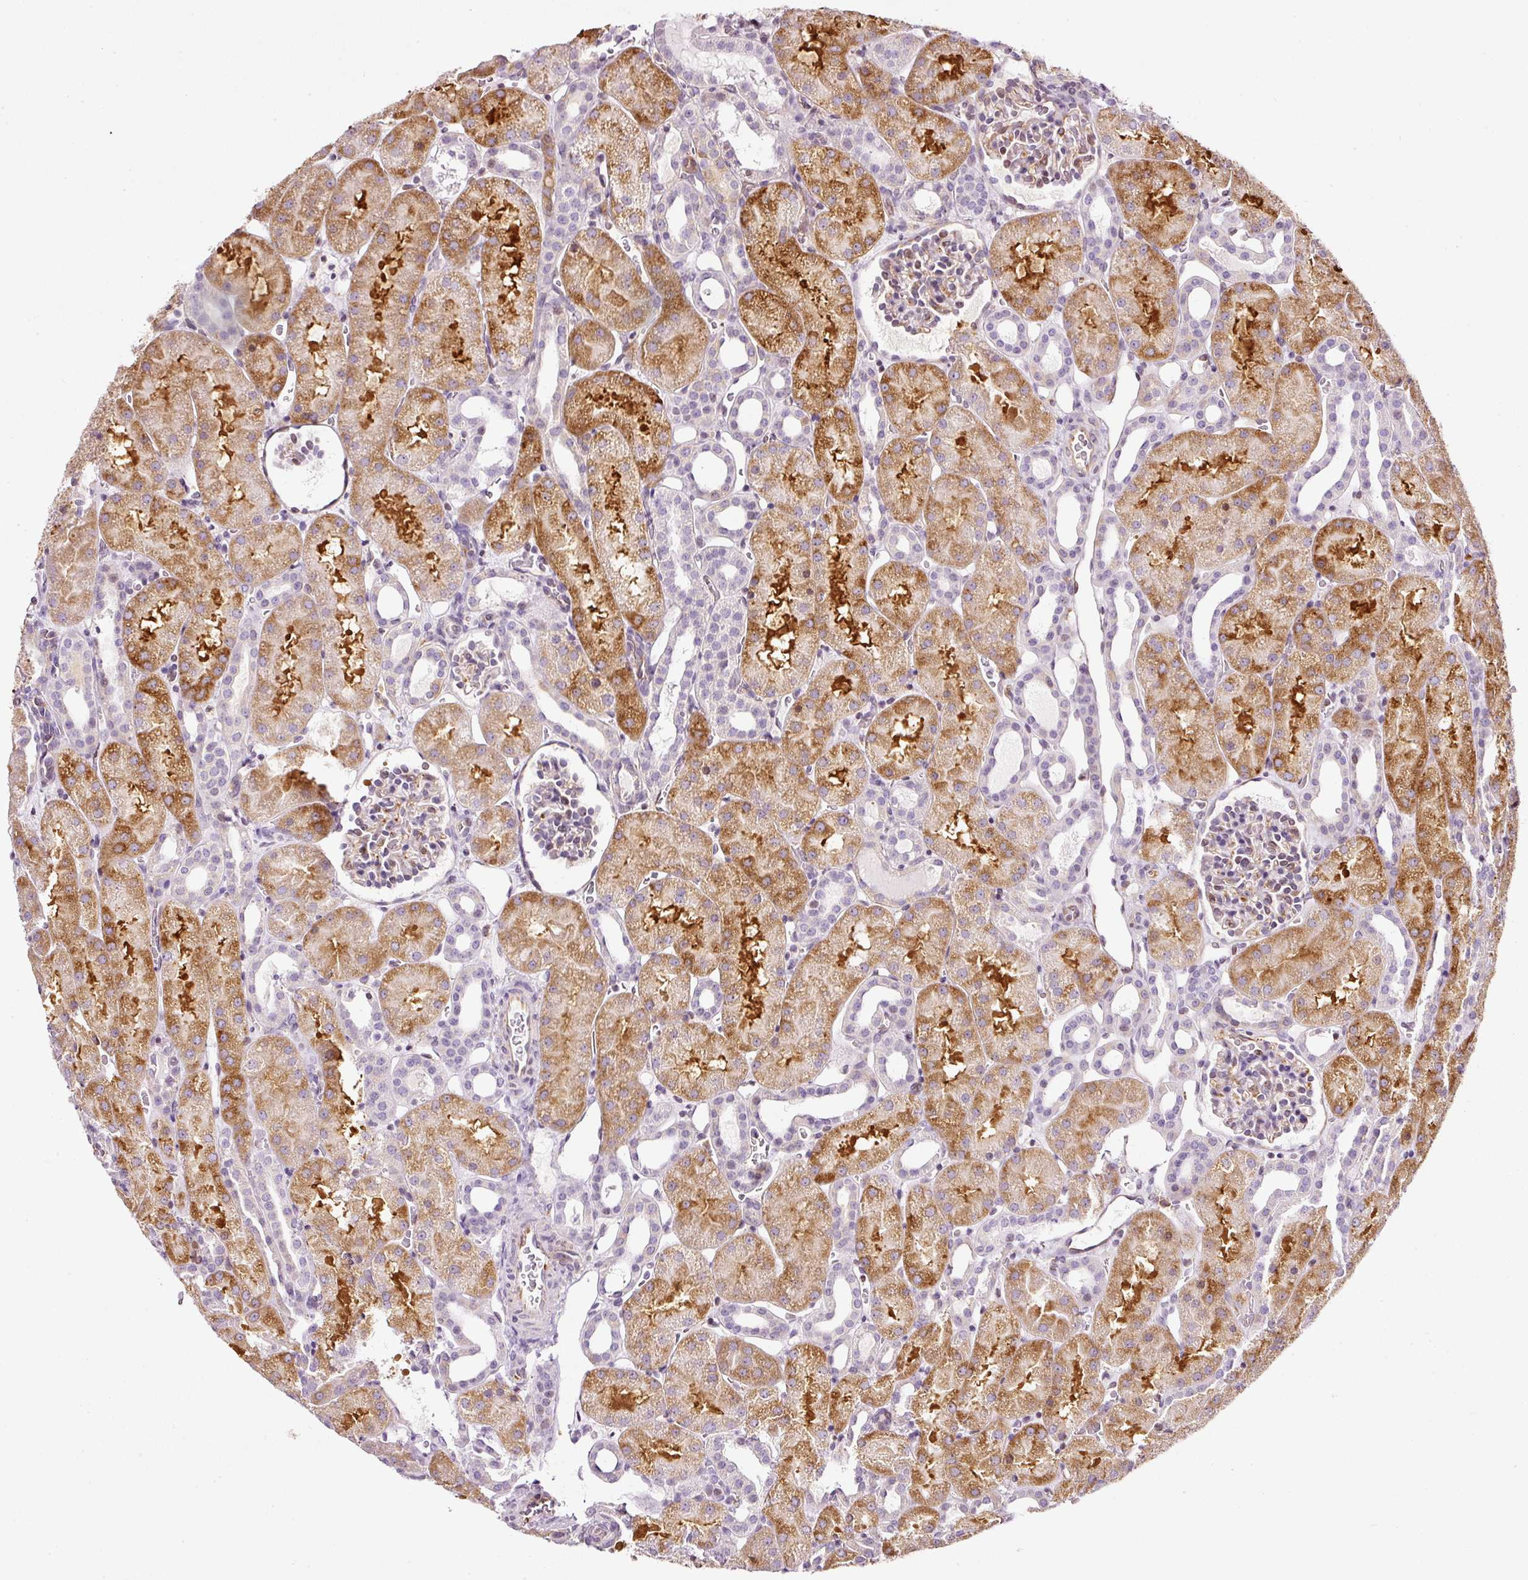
{"staining": {"intensity": "weak", "quantity": "<25%", "location": "cytoplasmic/membranous"}, "tissue": "kidney", "cell_type": "Cells in glomeruli", "image_type": "normal", "snomed": [{"axis": "morphology", "description": "Normal tissue, NOS"}, {"axis": "topography", "description": "Kidney"}], "caption": "Cells in glomeruli show no significant positivity in normal kidney. (DAB IHC visualized using brightfield microscopy, high magnification).", "gene": "SCNM1", "patient": {"sex": "male", "age": 2}}